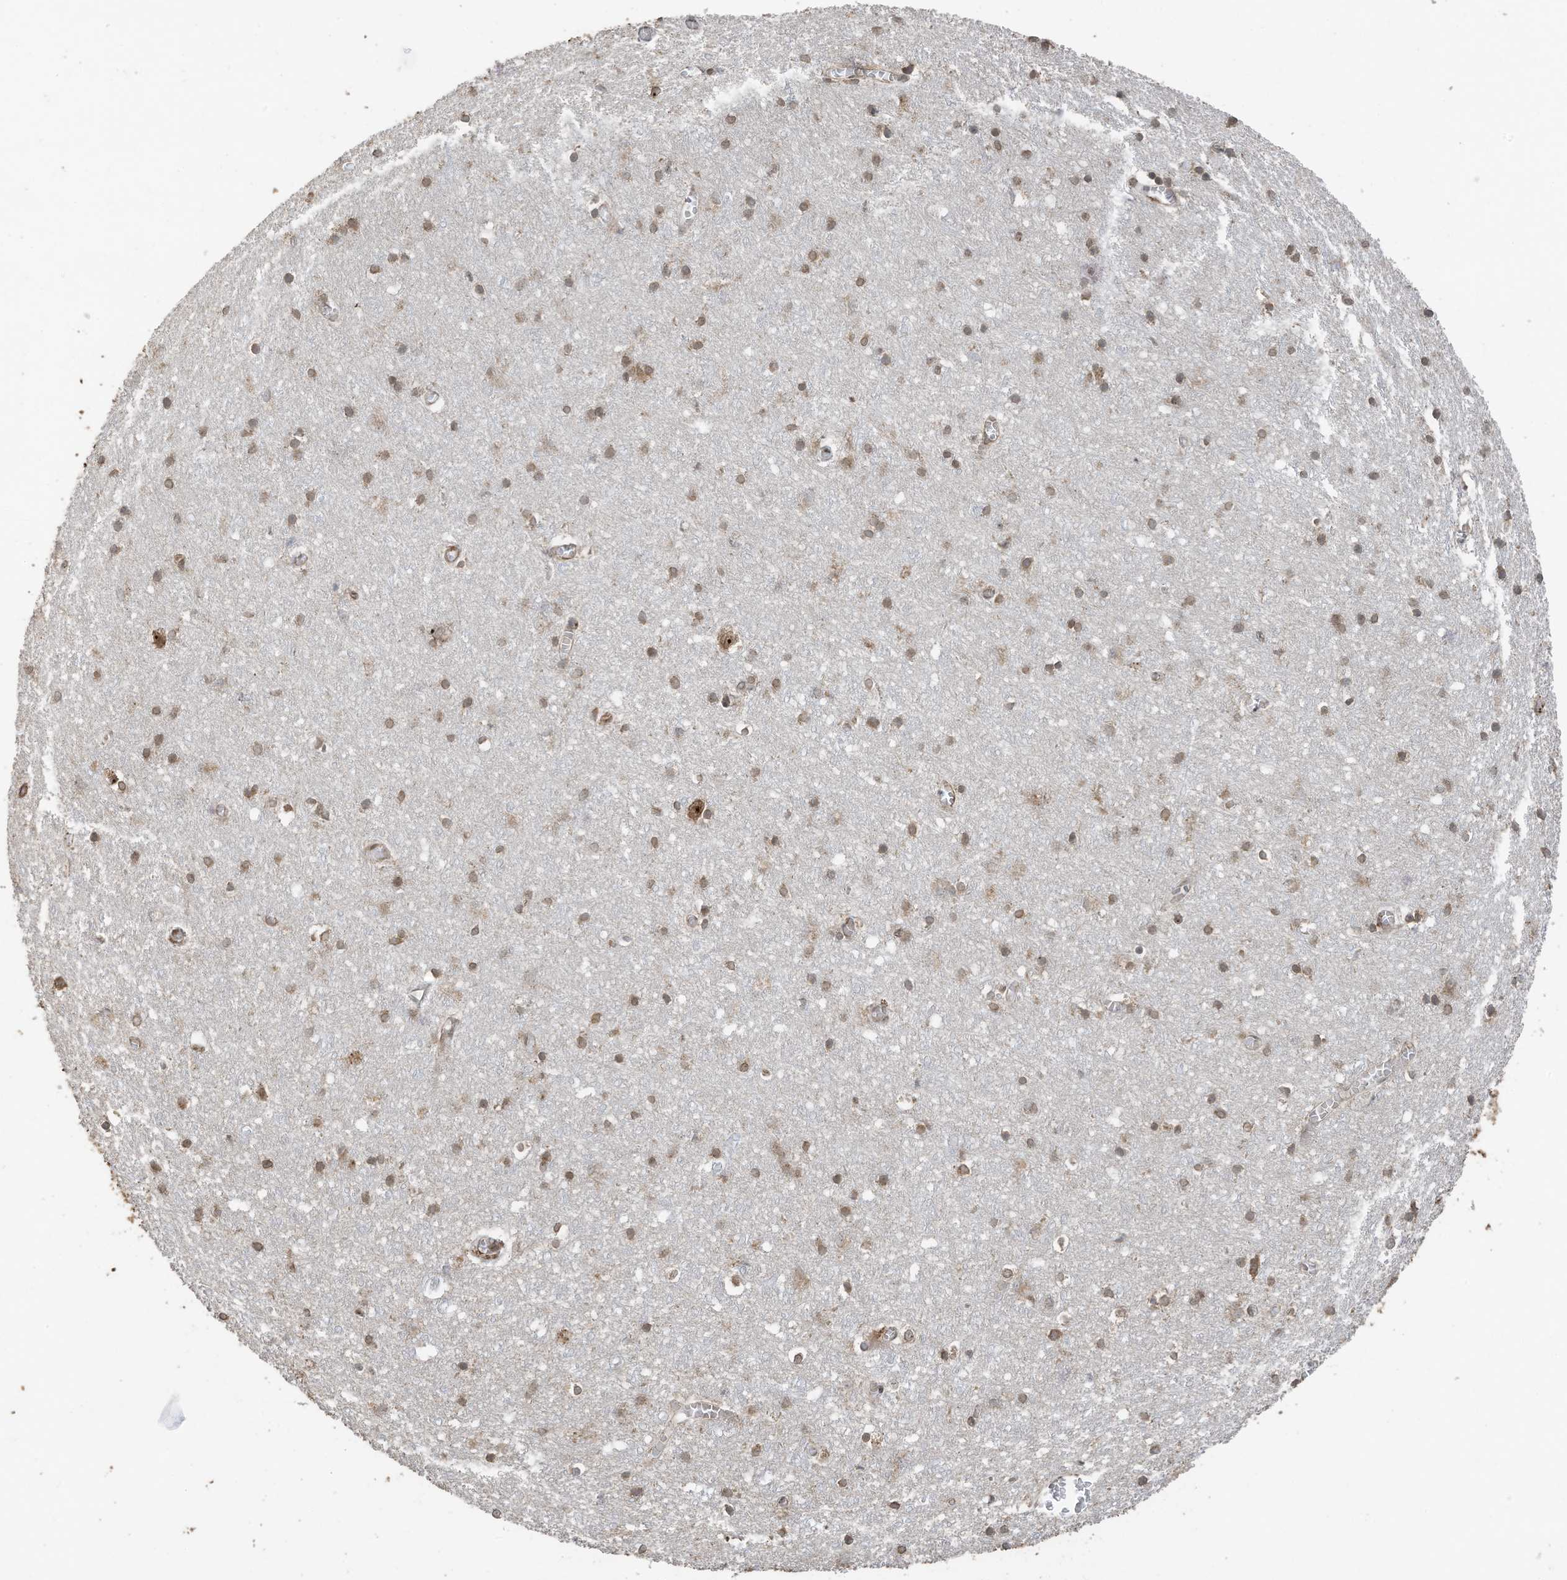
{"staining": {"intensity": "negative", "quantity": "none", "location": "none"}, "tissue": "cerebral cortex", "cell_type": "Endothelial cells", "image_type": "normal", "snomed": [{"axis": "morphology", "description": "Normal tissue, NOS"}, {"axis": "topography", "description": "Cerebral cortex"}], "caption": "Protein analysis of normal cerebral cortex shows no significant positivity in endothelial cells. The staining is performed using DAB brown chromogen with nuclei counter-stained in using hematoxylin.", "gene": "ERLEC1", "patient": {"sex": "female", "age": 64}}